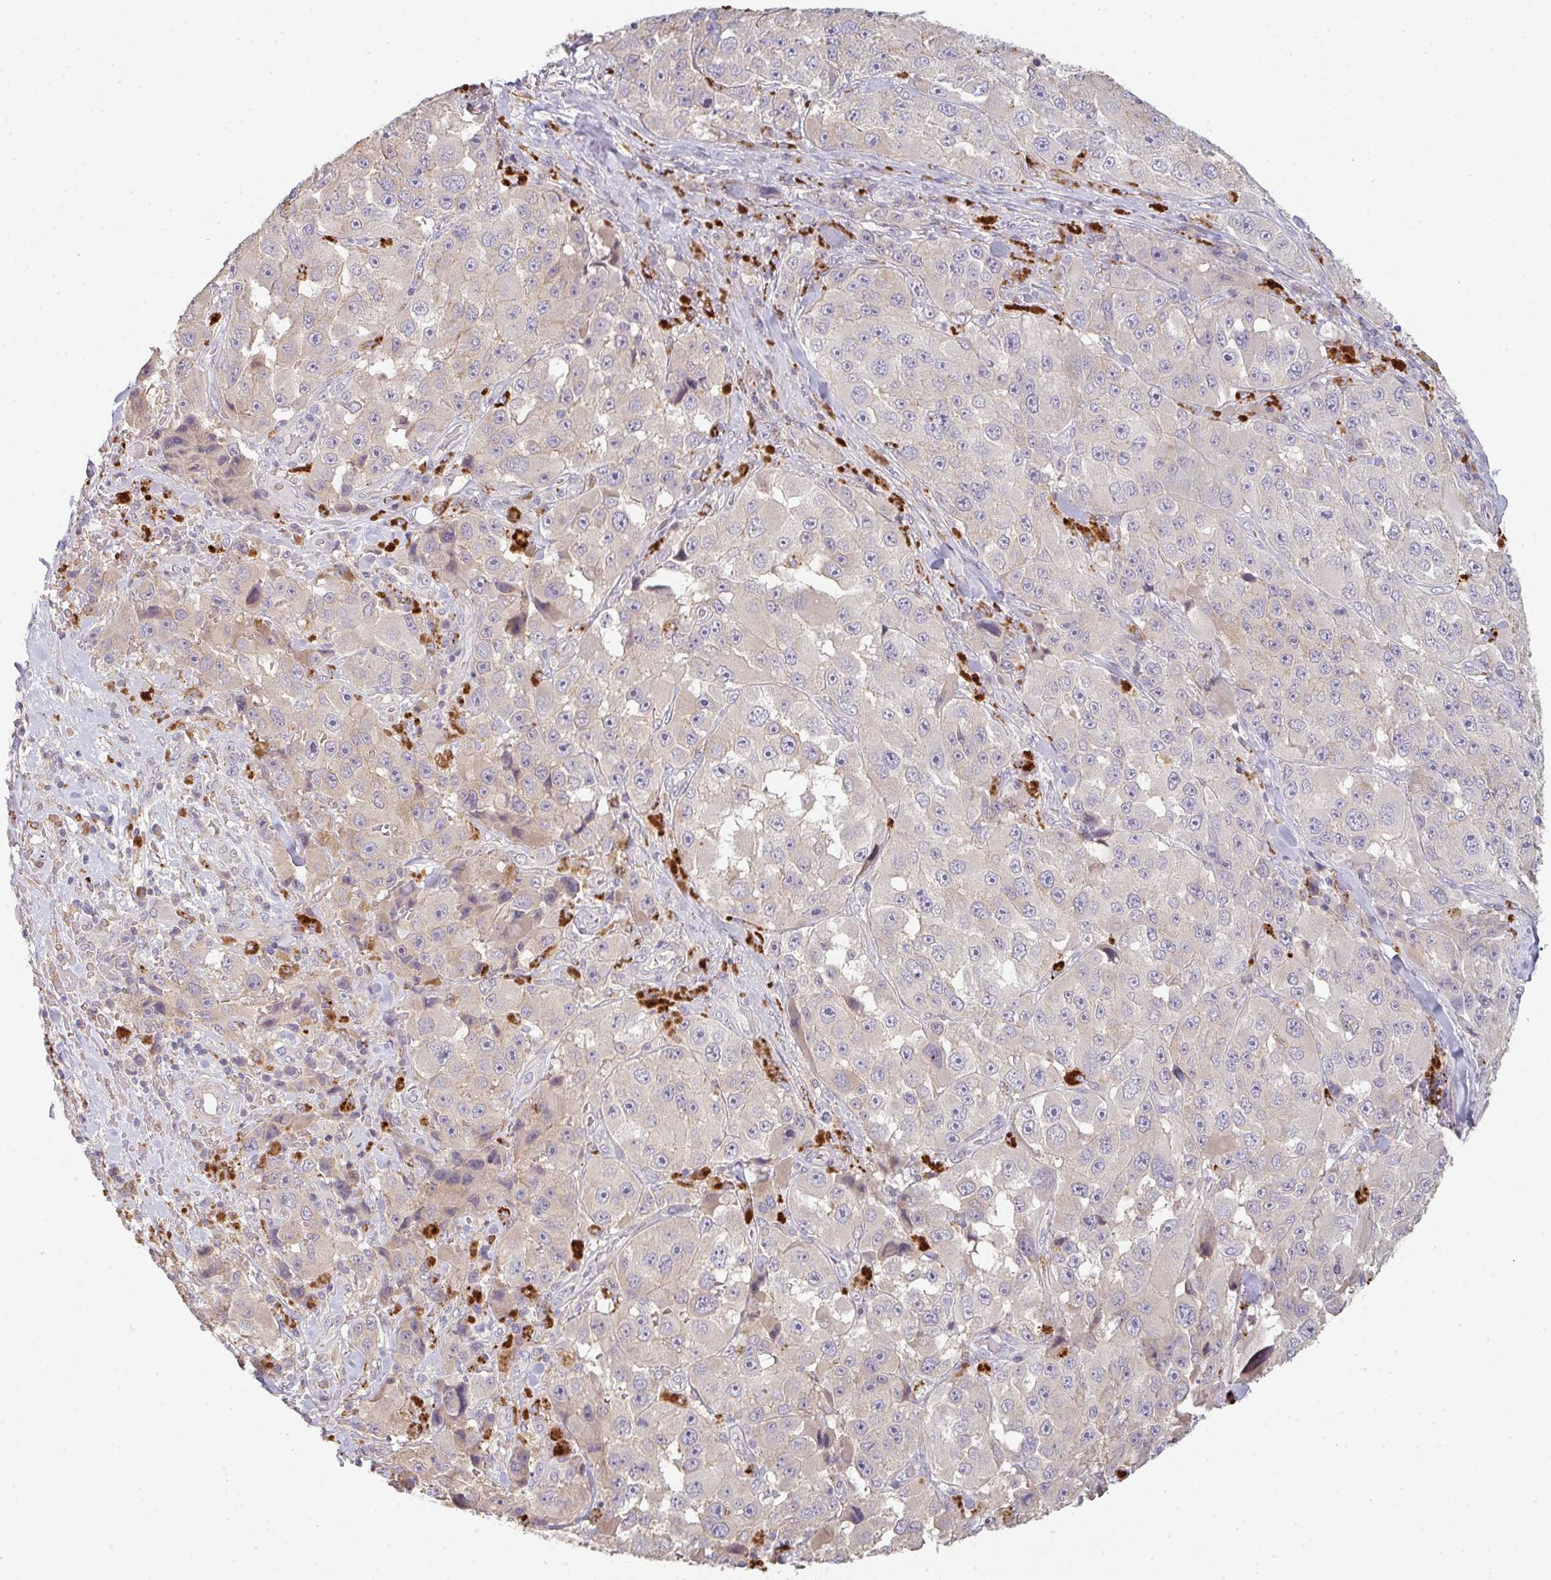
{"staining": {"intensity": "negative", "quantity": "none", "location": "none"}, "tissue": "melanoma", "cell_type": "Tumor cells", "image_type": "cancer", "snomed": [{"axis": "morphology", "description": "Malignant melanoma, Metastatic site"}, {"axis": "topography", "description": "Lymph node"}], "caption": "DAB immunohistochemical staining of human melanoma exhibits no significant expression in tumor cells.", "gene": "TMEM237", "patient": {"sex": "male", "age": 62}}